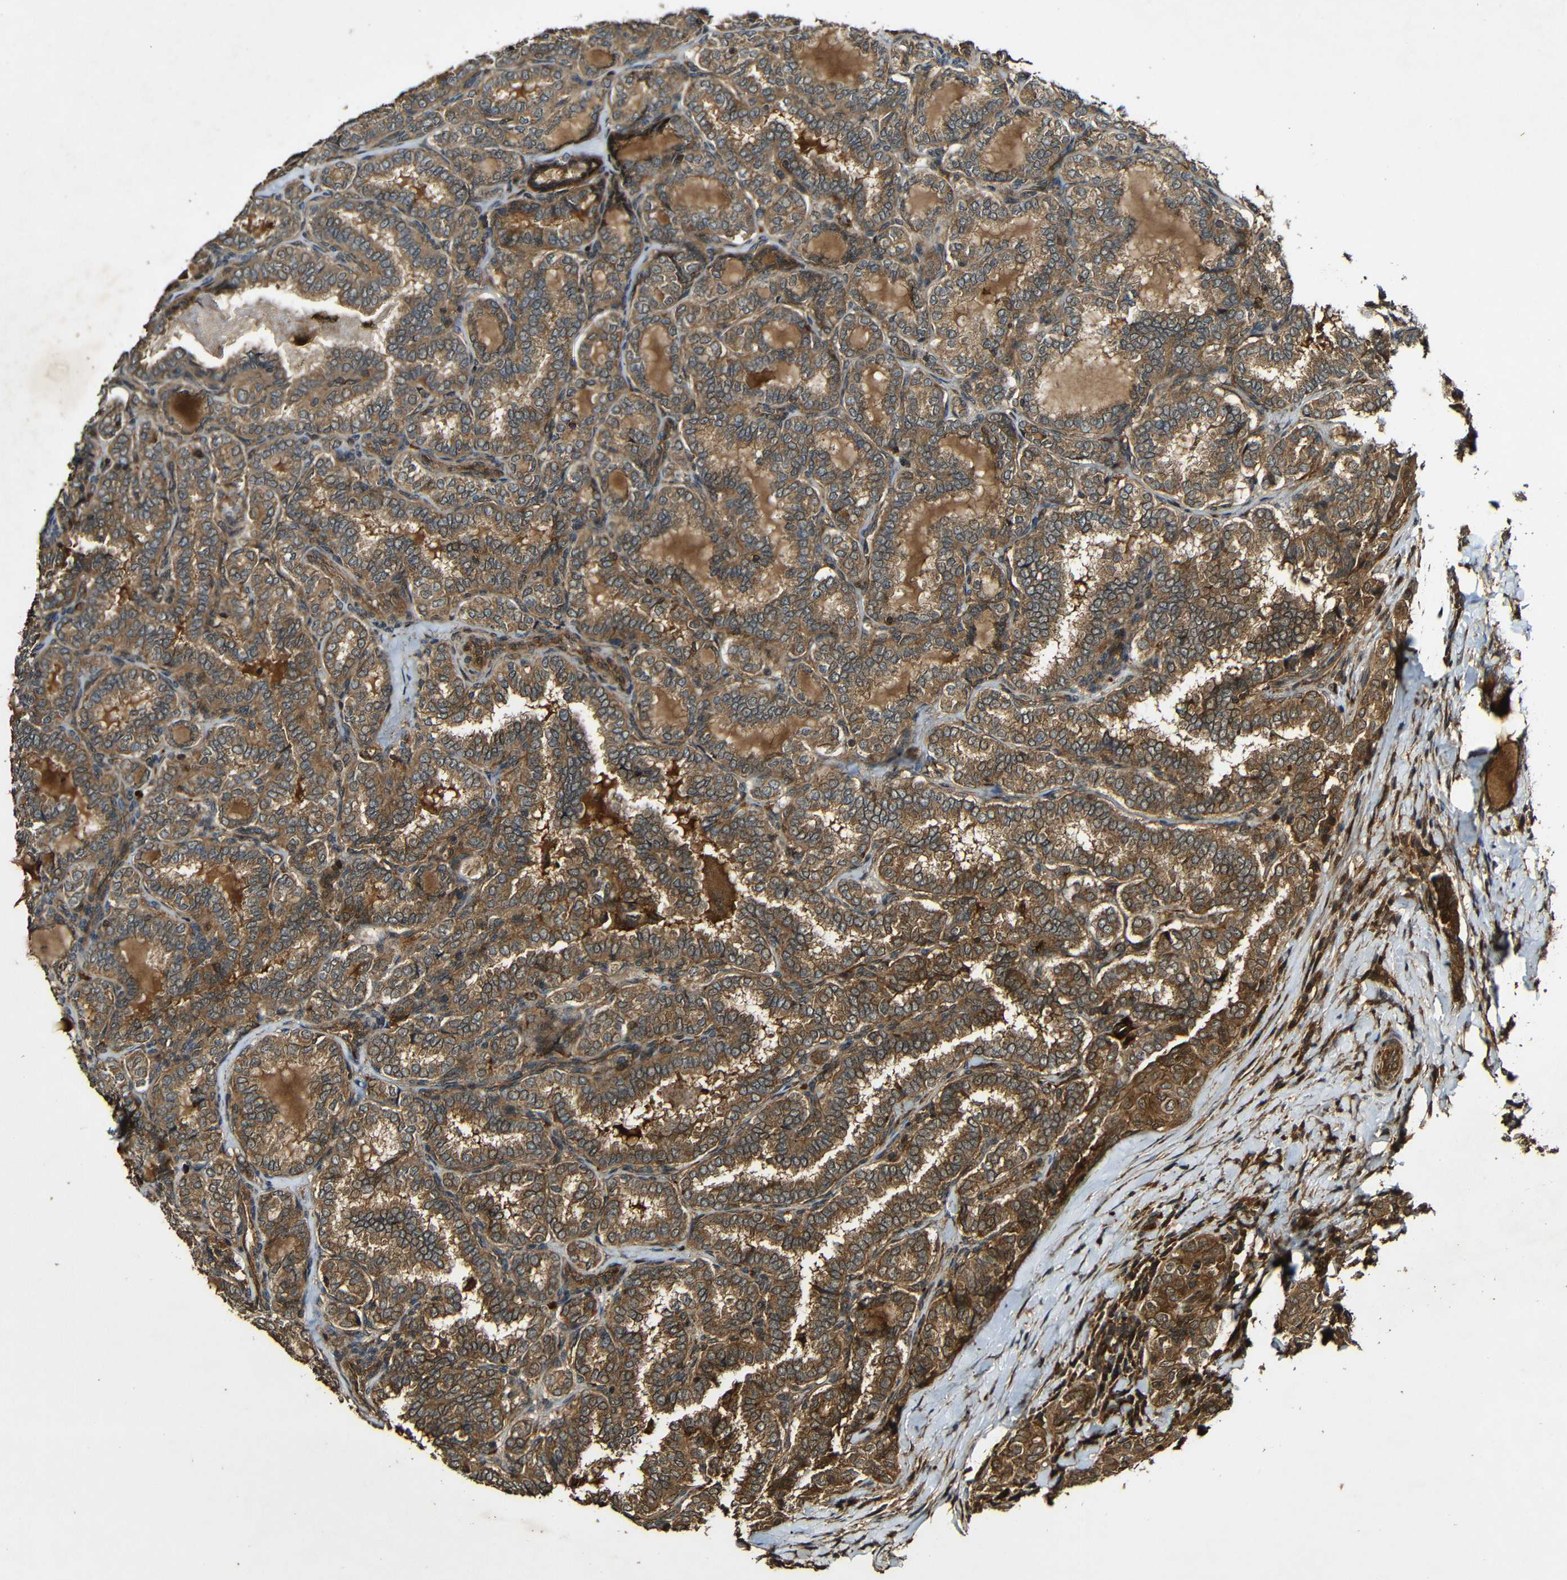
{"staining": {"intensity": "moderate", "quantity": ">75%", "location": "cytoplasmic/membranous"}, "tissue": "thyroid cancer", "cell_type": "Tumor cells", "image_type": "cancer", "snomed": [{"axis": "morphology", "description": "Normal tissue, NOS"}, {"axis": "morphology", "description": "Papillary adenocarcinoma, NOS"}, {"axis": "topography", "description": "Thyroid gland"}], "caption": "Thyroid cancer (papillary adenocarcinoma) stained with immunohistochemistry (IHC) exhibits moderate cytoplasmic/membranous staining in approximately >75% of tumor cells.", "gene": "CASP8", "patient": {"sex": "female", "age": 30}}